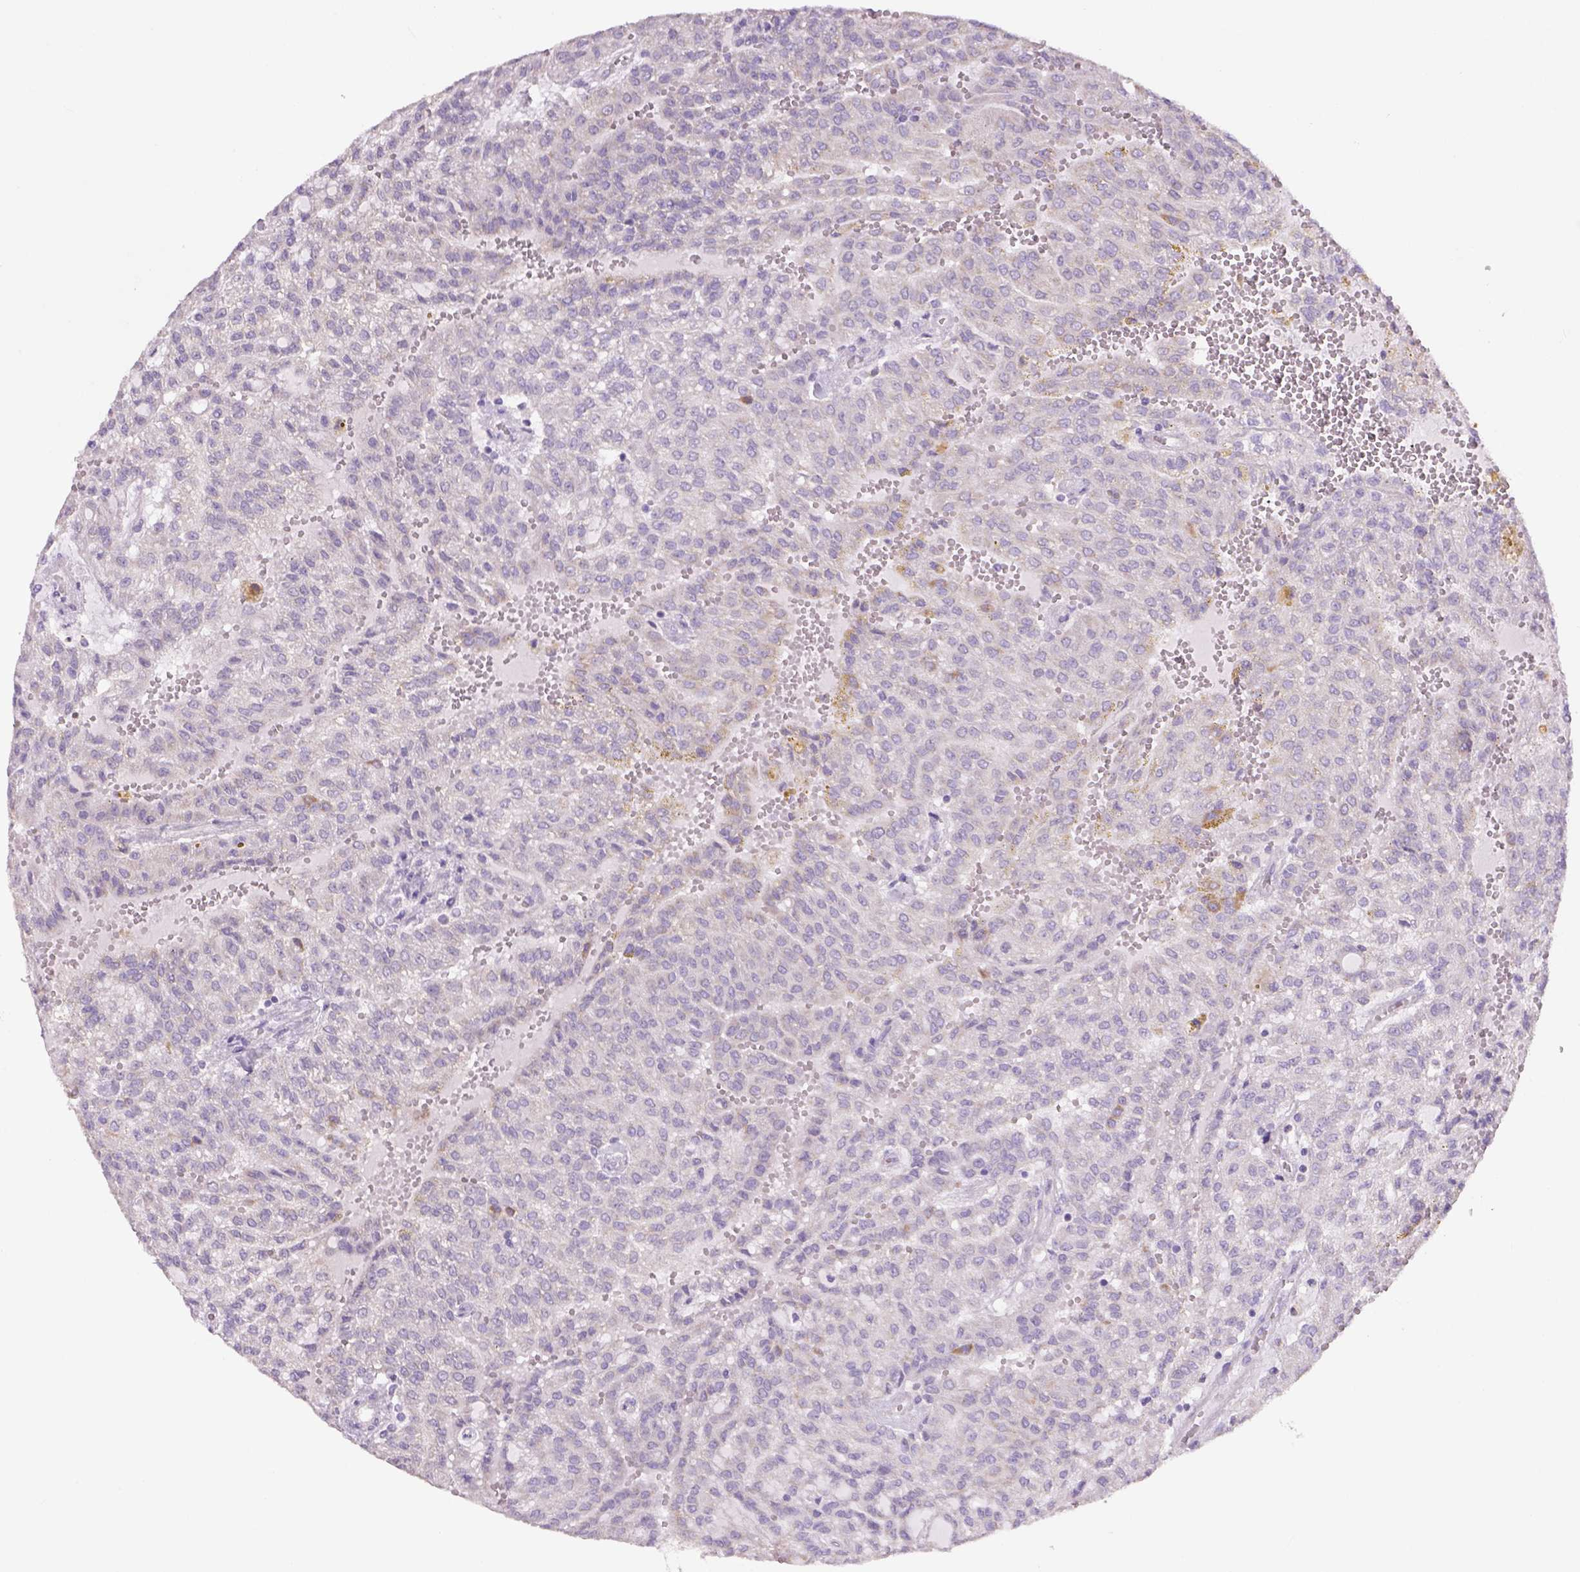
{"staining": {"intensity": "negative", "quantity": "none", "location": "none"}, "tissue": "renal cancer", "cell_type": "Tumor cells", "image_type": "cancer", "snomed": [{"axis": "morphology", "description": "Adenocarcinoma, NOS"}, {"axis": "topography", "description": "Kidney"}], "caption": "DAB (3,3'-diaminobenzidine) immunohistochemical staining of adenocarcinoma (renal) exhibits no significant positivity in tumor cells. The staining was performed using DAB (3,3'-diaminobenzidine) to visualize the protein expression in brown, while the nuclei were stained in blue with hematoxylin (Magnification: 20x).", "gene": "ADGRV1", "patient": {"sex": "male", "age": 63}}